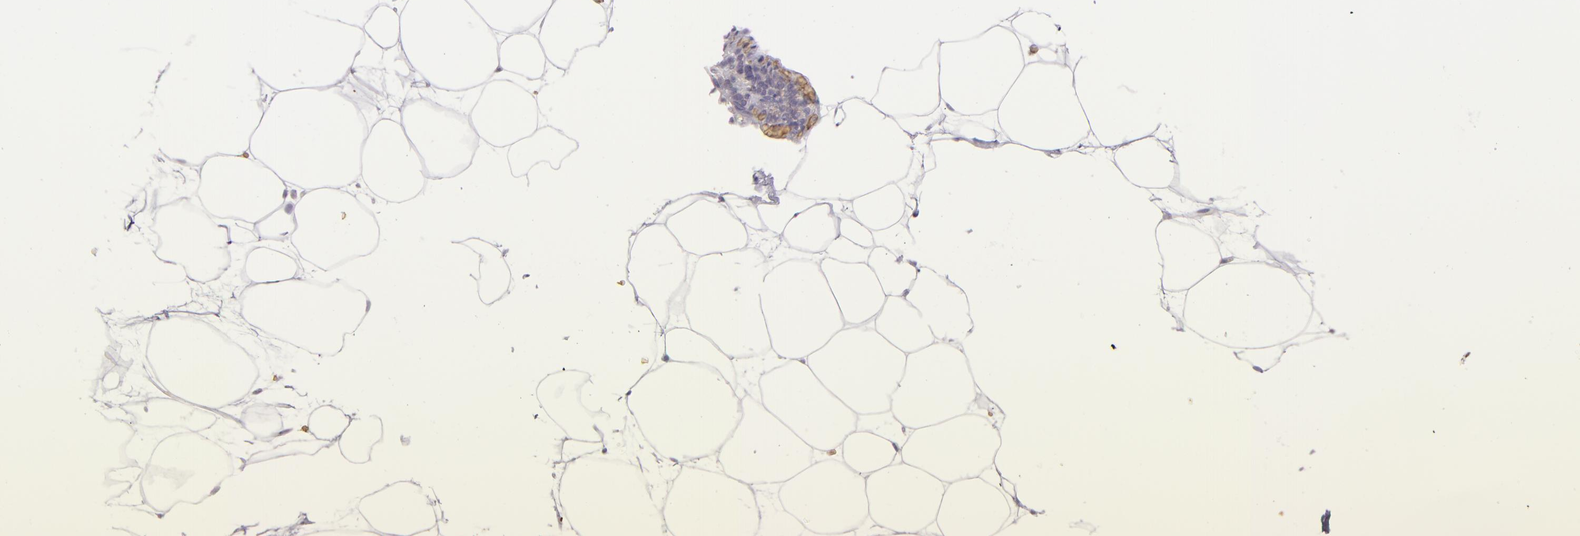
{"staining": {"intensity": "negative", "quantity": "none", "location": "none"}, "tissue": "adipose tissue", "cell_type": "Adipocytes", "image_type": "normal", "snomed": [{"axis": "morphology", "description": "Normal tissue, NOS"}, {"axis": "topography", "description": "Breast"}], "caption": "The IHC photomicrograph has no significant positivity in adipocytes of adipose tissue. Brightfield microscopy of immunohistochemistry (IHC) stained with DAB (brown) and hematoxylin (blue), captured at high magnification.", "gene": "ACE", "patient": {"sex": "female", "age": 22}}